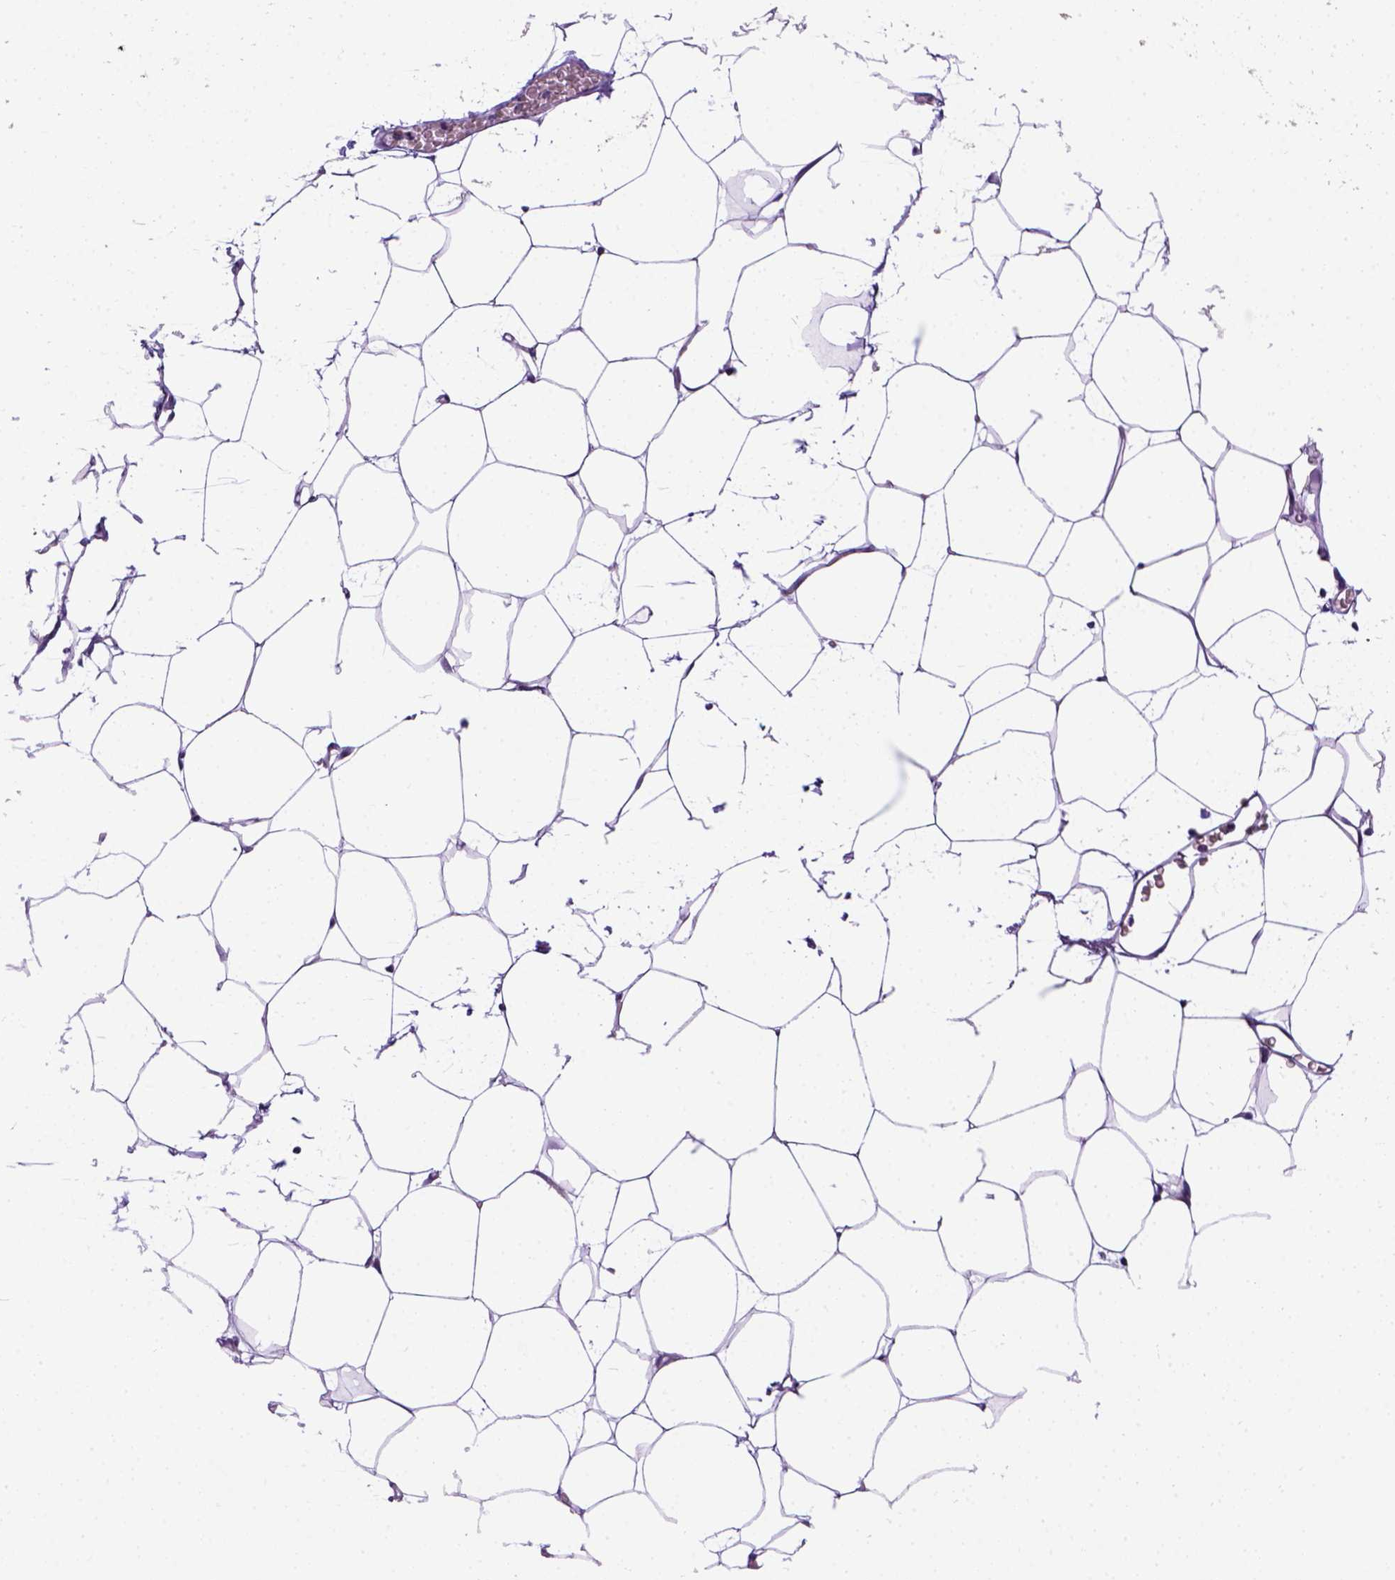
{"staining": {"intensity": "negative", "quantity": "none", "location": "none"}, "tissue": "adipose tissue", "cell_type": "Adipocytes", "image_type": "normal", "snomed": [{"axis": "morphology", "description": "Normal tissue, NOS"}, {"axis": "topography", "description": "Adipose tissue"}], "caption": "The micrograph shows no staining of adipocytes in normal adipose tissue.", "gene": "CDH1", "patient": {"sex": "male", "age": 57}}